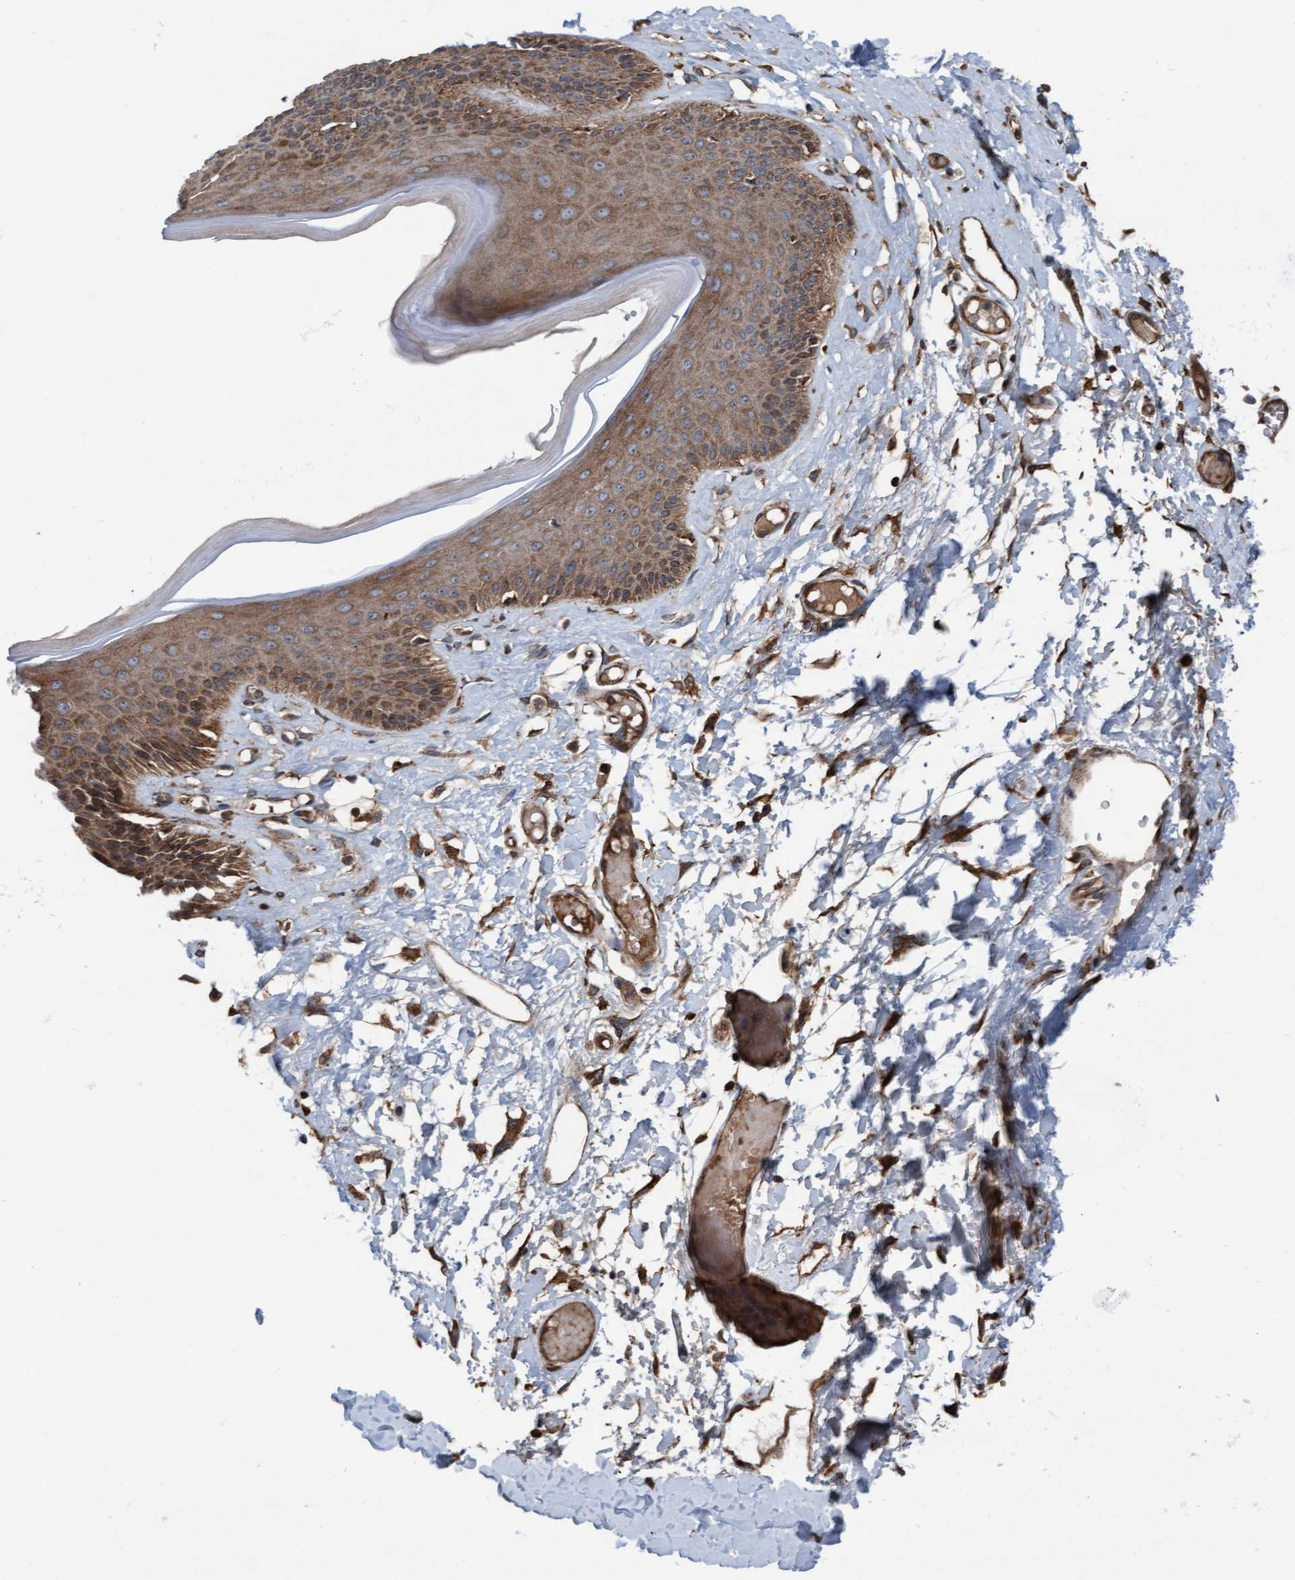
{"staining": {"intensity": "strong", "quantity": ">75%", "location": "cytoplasmic/membranous"}, "tissue": "skin", "cell_type": "Epidermal cells", "image_type": "normal", "snomed": [{"axis": "morphology", "description": "Normal tissue, NOS"}, {"axis": "topography", "description": "Vulva"}], "caption": "Skin stained with immunohistochemistry (IHC) exhibits strong cytoplasmic/membranous expression in about >75% of epidermal cells.", "gene": "RAP1GAP2", "patient": {"sex": "female", "age": 73}}